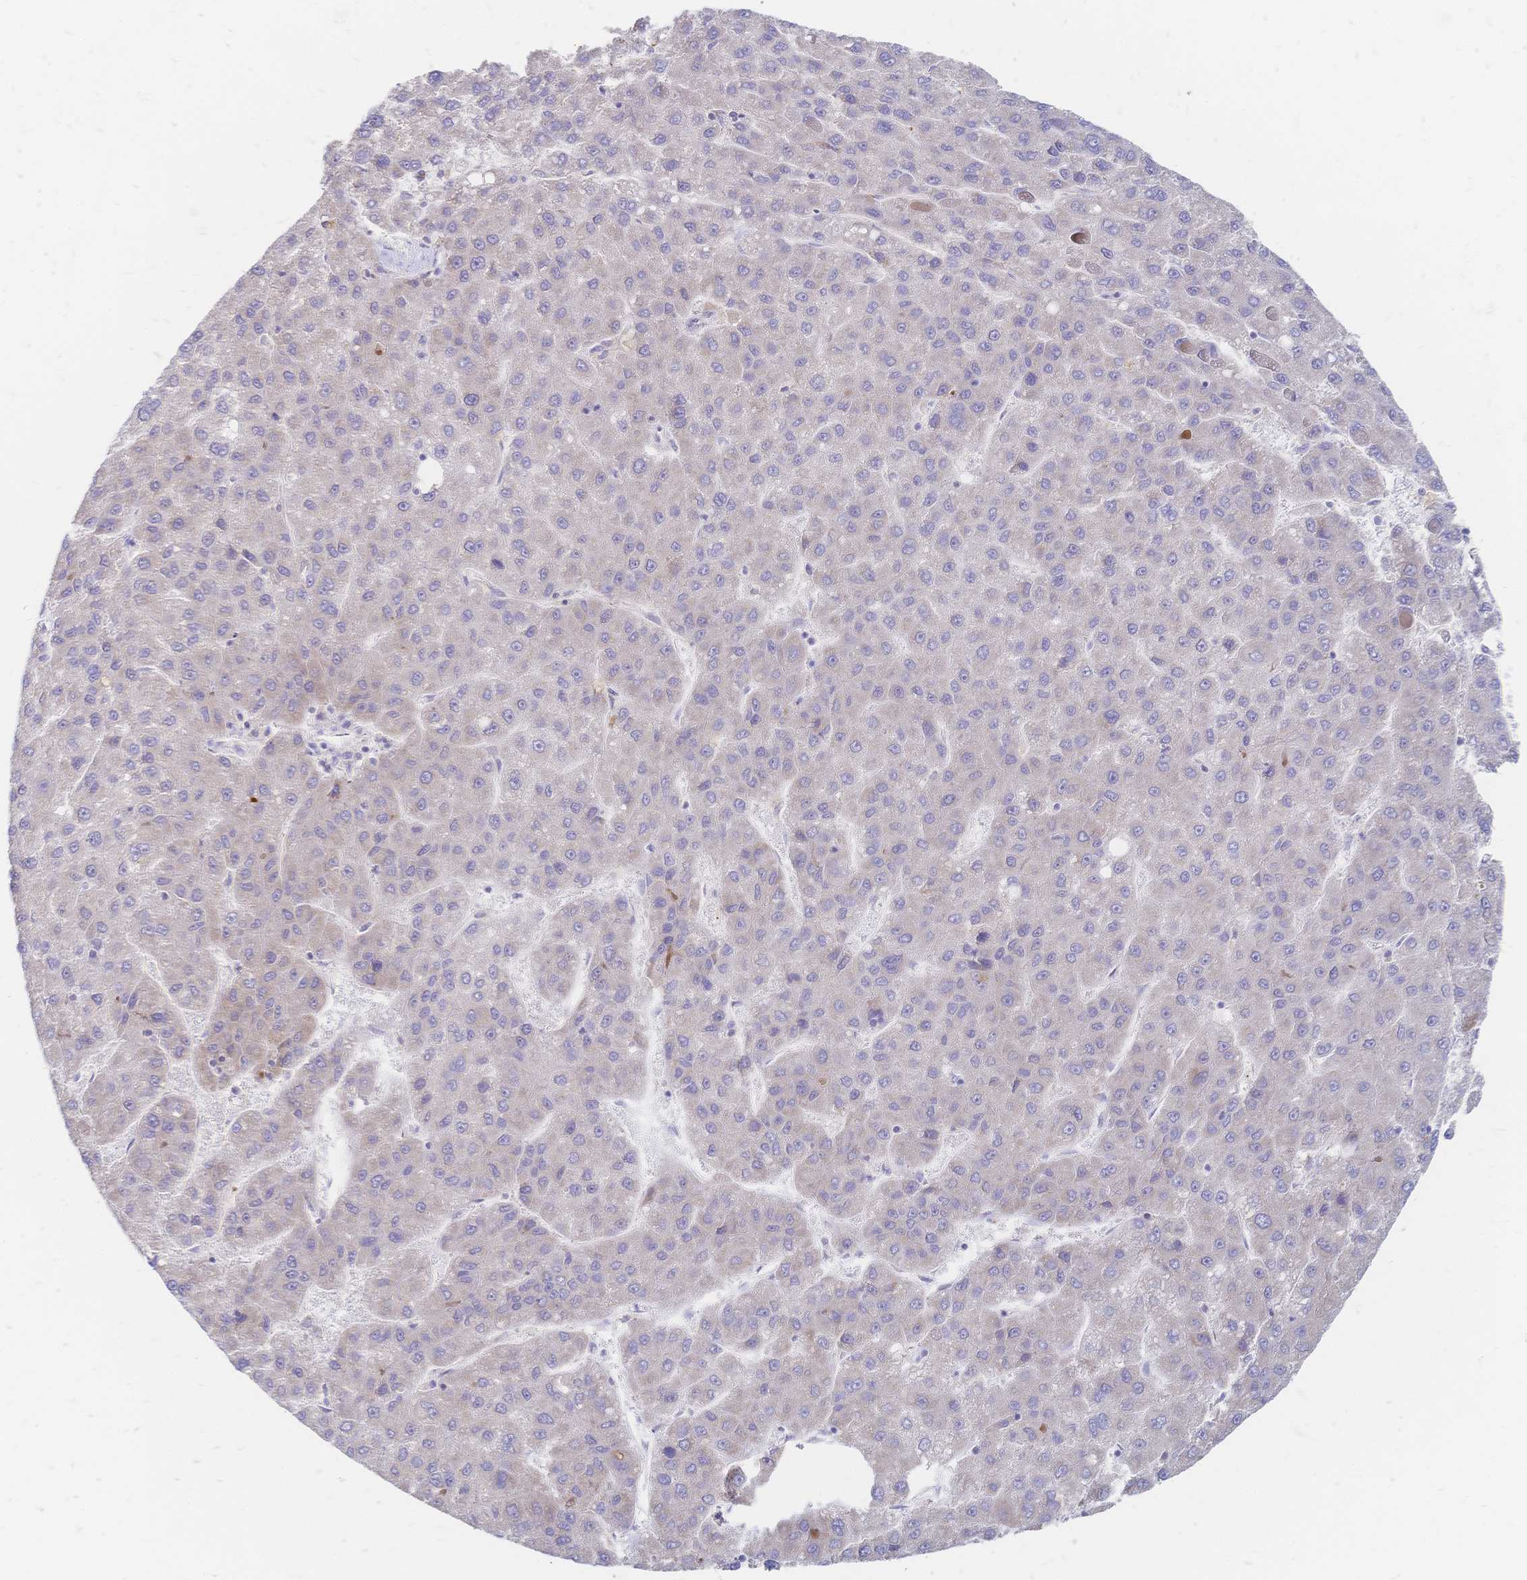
{"staining": {"intensity": "weak", "quantity": "<25%", "location": "cytoplasmic/membranous"}, "tissue": "liver cancer", "cell_type": "Tumor cells", "image_type": "cancer", "snomed": [{"axis": "morphology", "description": "Carcinoma, Hepatocellular, NOS"}, {"axis": "topography", "description": "Liver"}], "caption": "This photomicrograph is of hepatocellular carcinoma (liver) stained with IHC to label a protein in brown with the nuclei are counter-stained blue. There is no staining in tumor cells.", "gene": "VWC2L", "patient": {"sex": "female", "age": 82}}